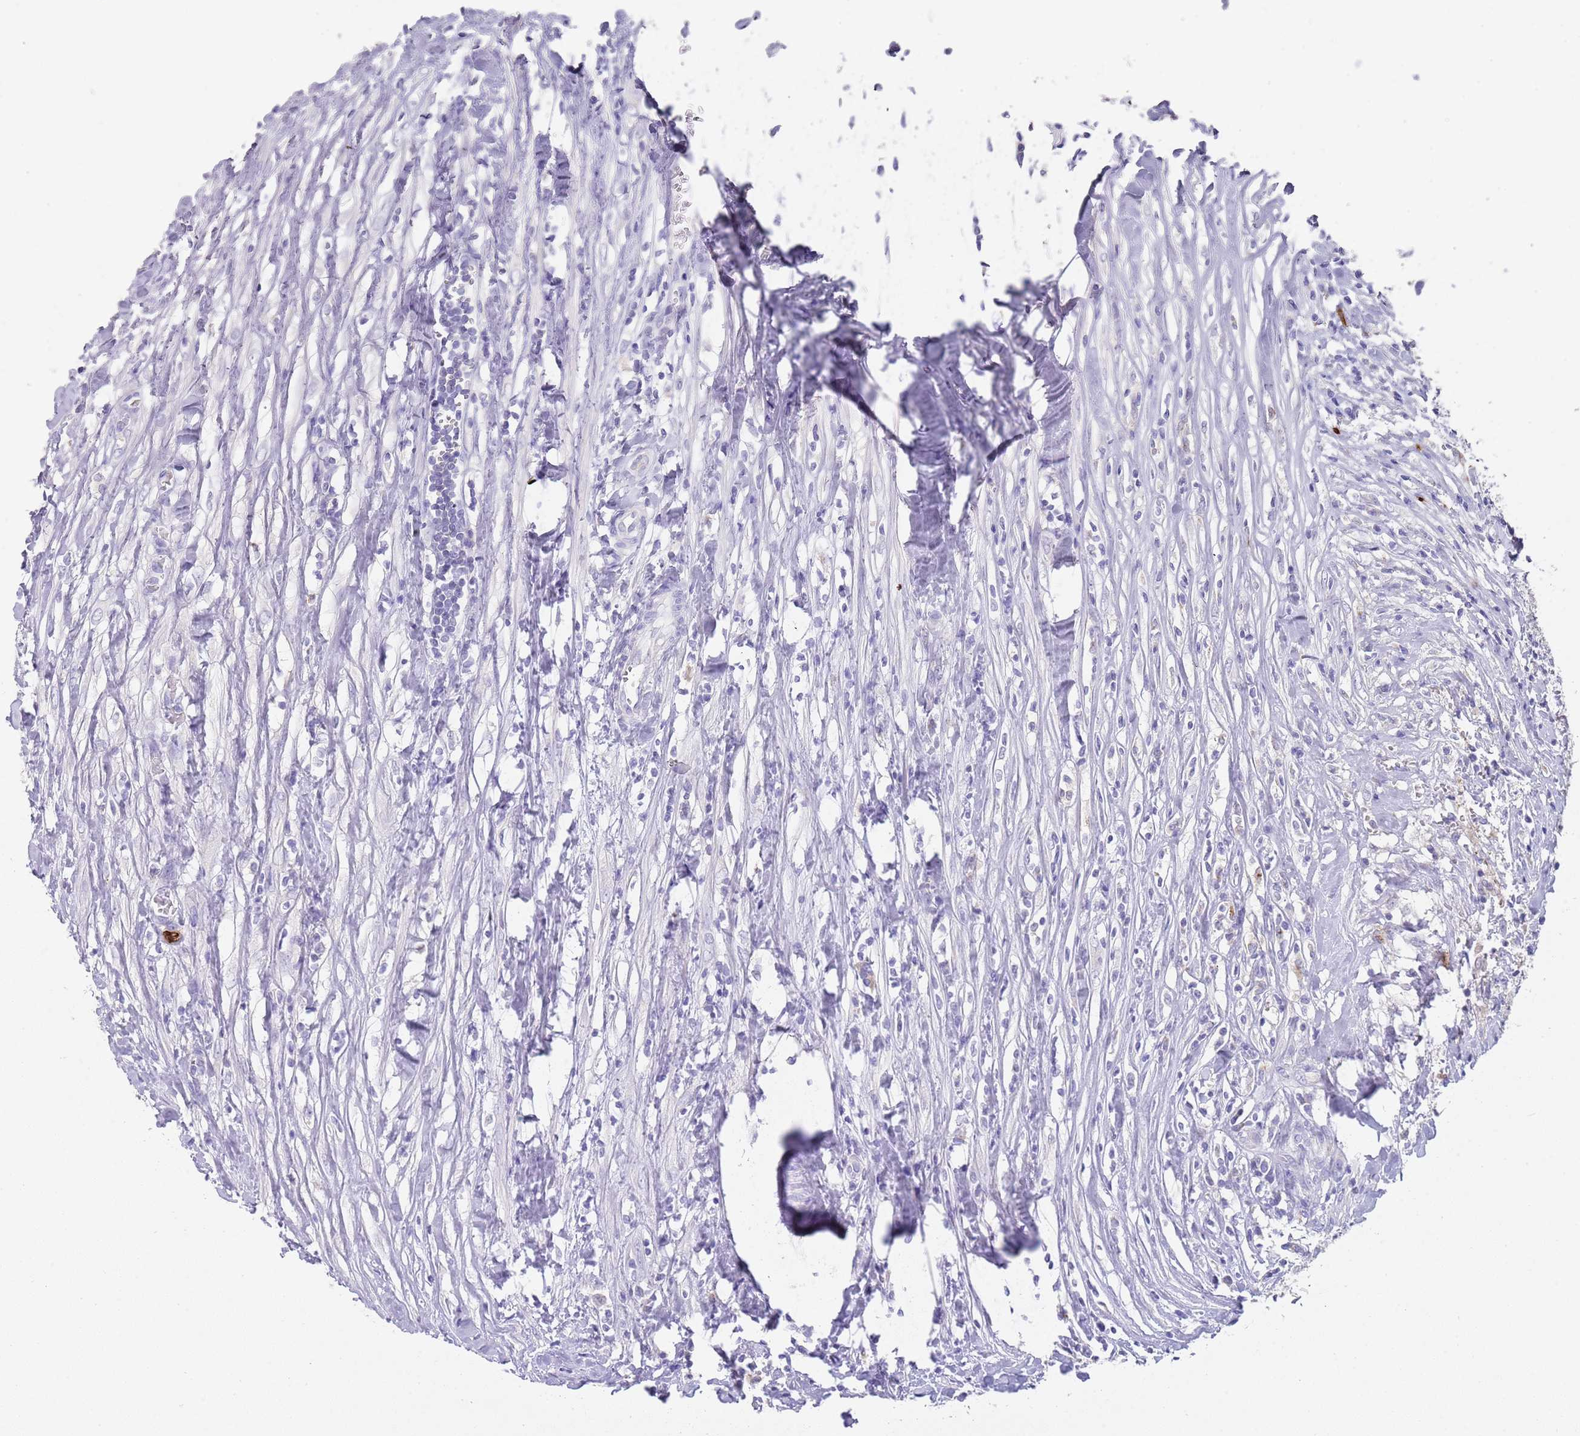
{"staining": {"intensity": "negative", "quantity": "none", "location": "none"}, "tissue": "testis cancer", "cell_type": "Tumor cells", "image_type": "cancer", "snomed": [{"axis": "morphology", "description": "Seminoma, NOS"}, {"axis": "morphology", "description": "Carcinoma, Embryonal, NOS"}, {"axis": "topography", "description": "Testis"}], "caption": "An image of embryonal carcinoma (testis) stained for a protein reveals no brown staining in tumor cells.", "gene": "TMEM251", "patient": {"sex": "male", "age": 29}}